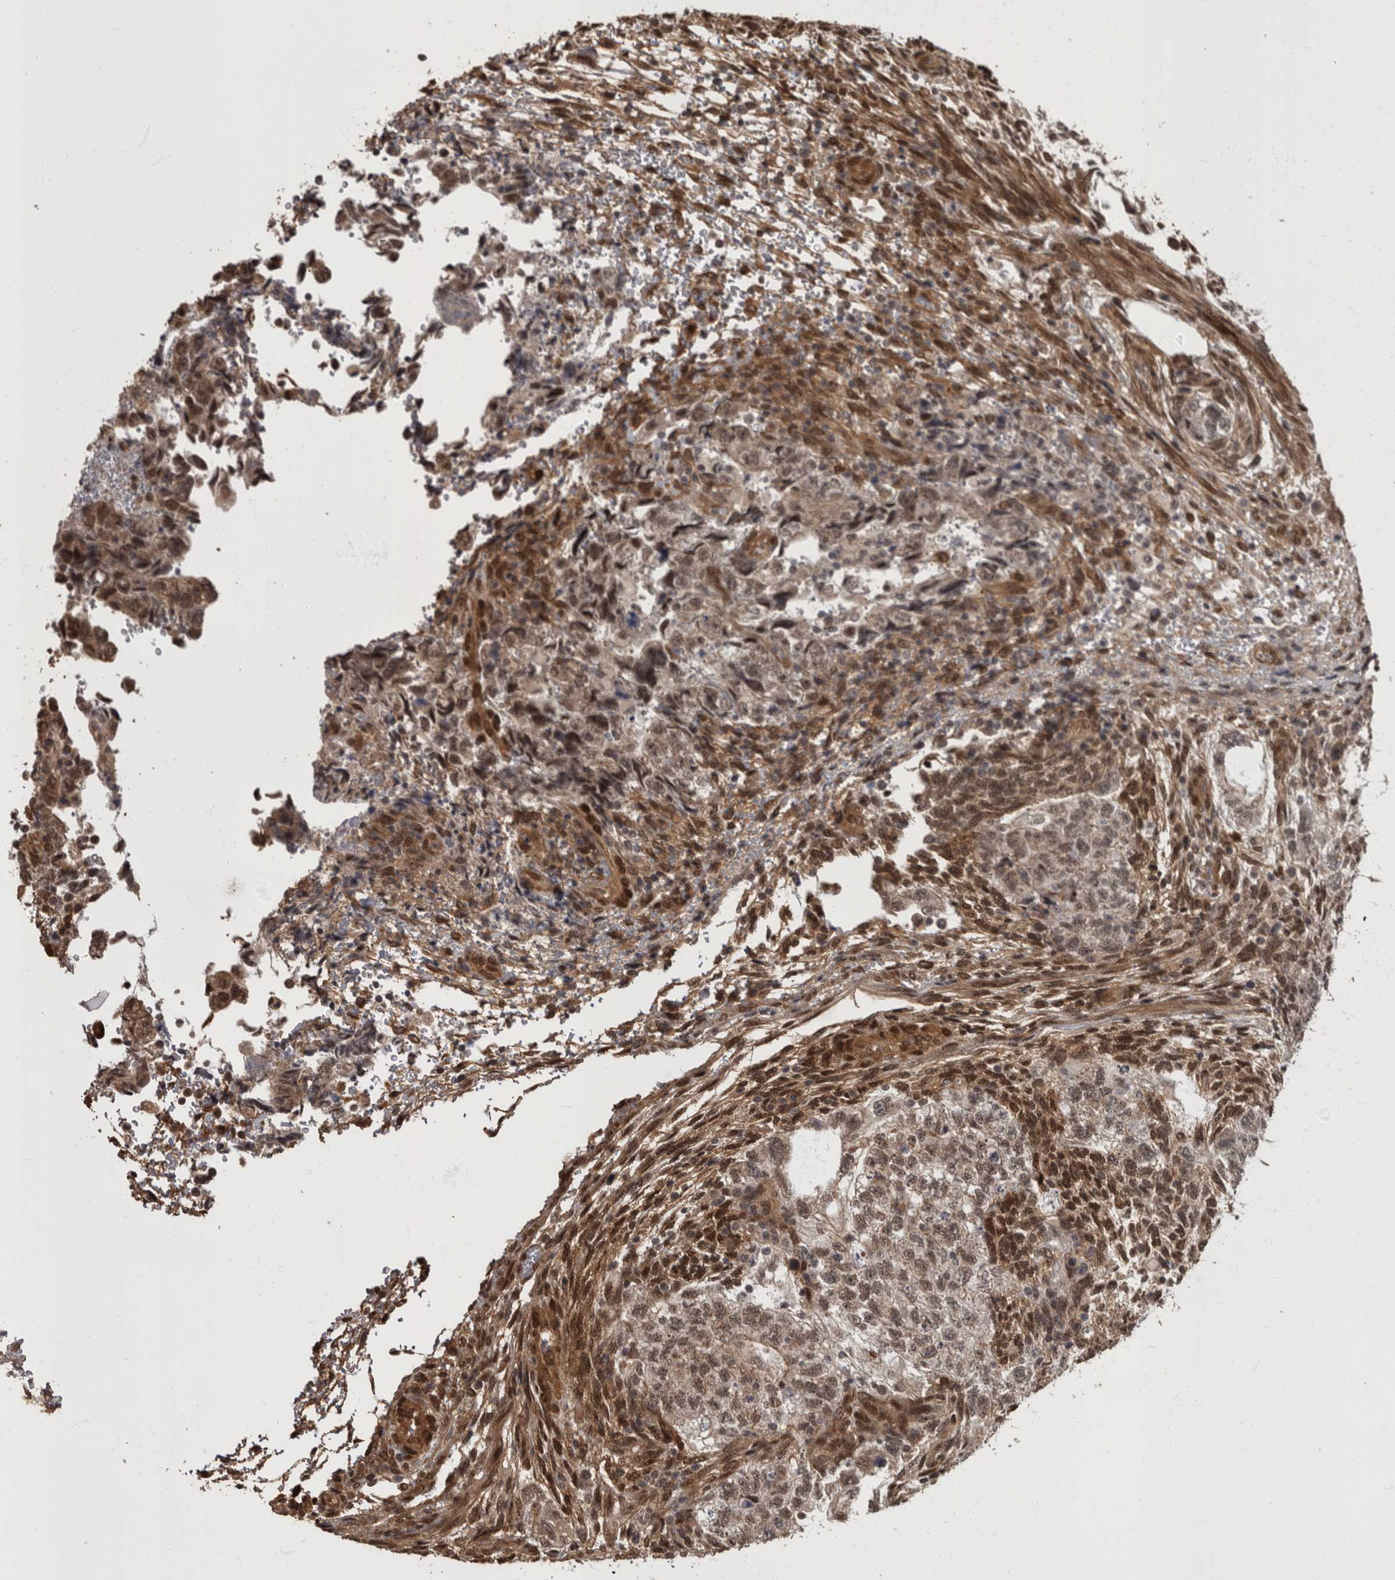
{"staining": {"intensity": "moderate", "quantity": ">75%", "location": "nuclear"}, "tissue": "testis cancer", "cell_type": "Tumor cells", "image_type": "cancer", "snomed": [{"axis": "morphology", "description": "Normal tissue, NOS"}, {"axis": "morphology", "description": "Carcinoma, Embryonal, NOS"}, {"axis": "topography", "description": "Testis"}], "caption": "This is an image of IHC staining of testis embryonal carcinoma, which shows moderate positivity in the nuclear of tumor cells.", "gene": "AKT3", "patient": {"sex": "male", "age": 36}}